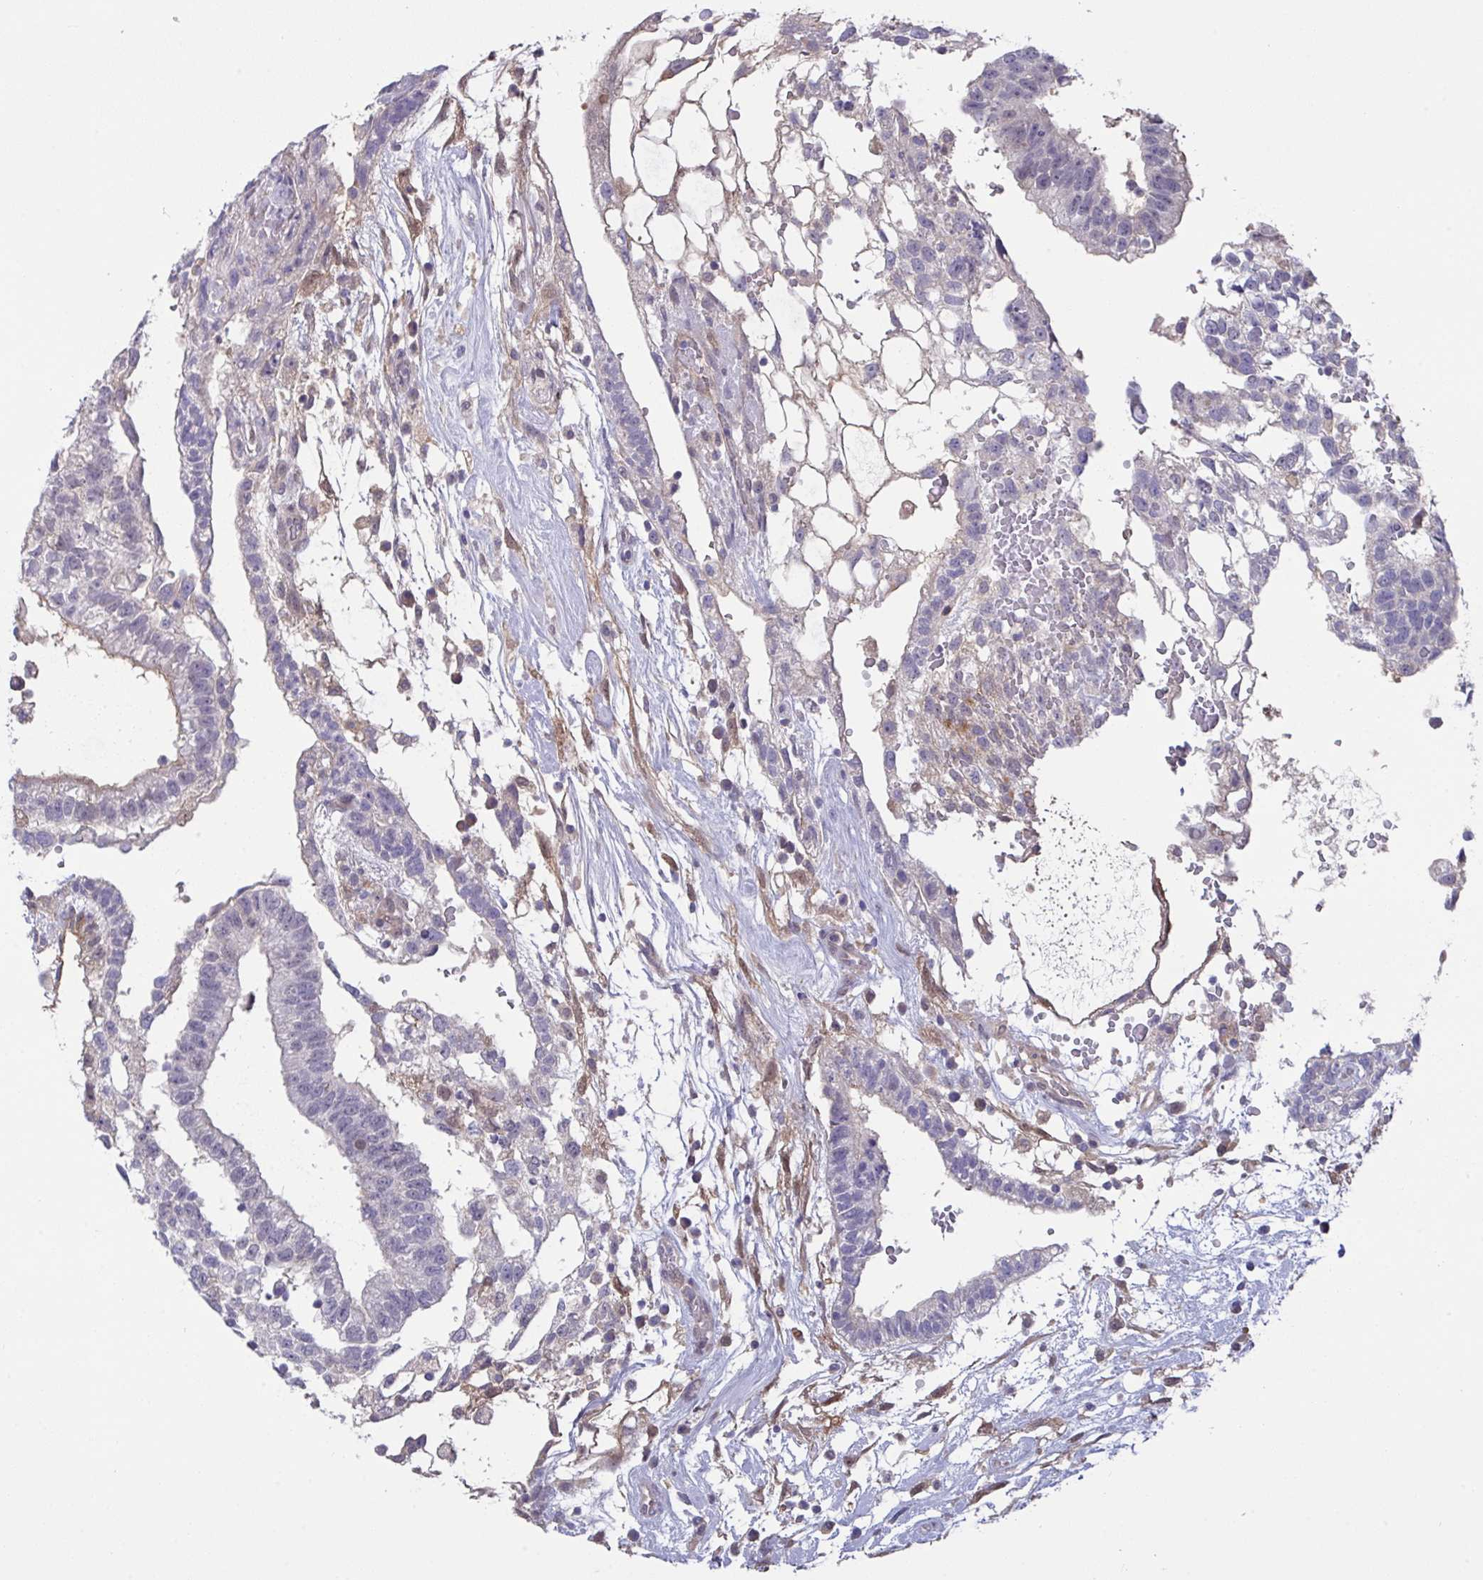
{"staining": {"intensity": "negative", "quantity": "none", "location": "none"}, "tissue": "testis cancer", "cell_type": "Tumor cells", "image_type": "cancer", "snomed": [{"axis": "morphology", "description": "Carcinoma, Embryonal, NOS"}, {"axis": "topography", "description": "Testis"}], "caption": "An immunohistochemistry (IHC) micrograph of testis cancer (embryonal carcinoma) is shown. There is no staining in tumor cells of testis cancer (embryonal carcinoma).", "gene": "L3HYPDH", "patient": {"sex": "male", "age": 32}}